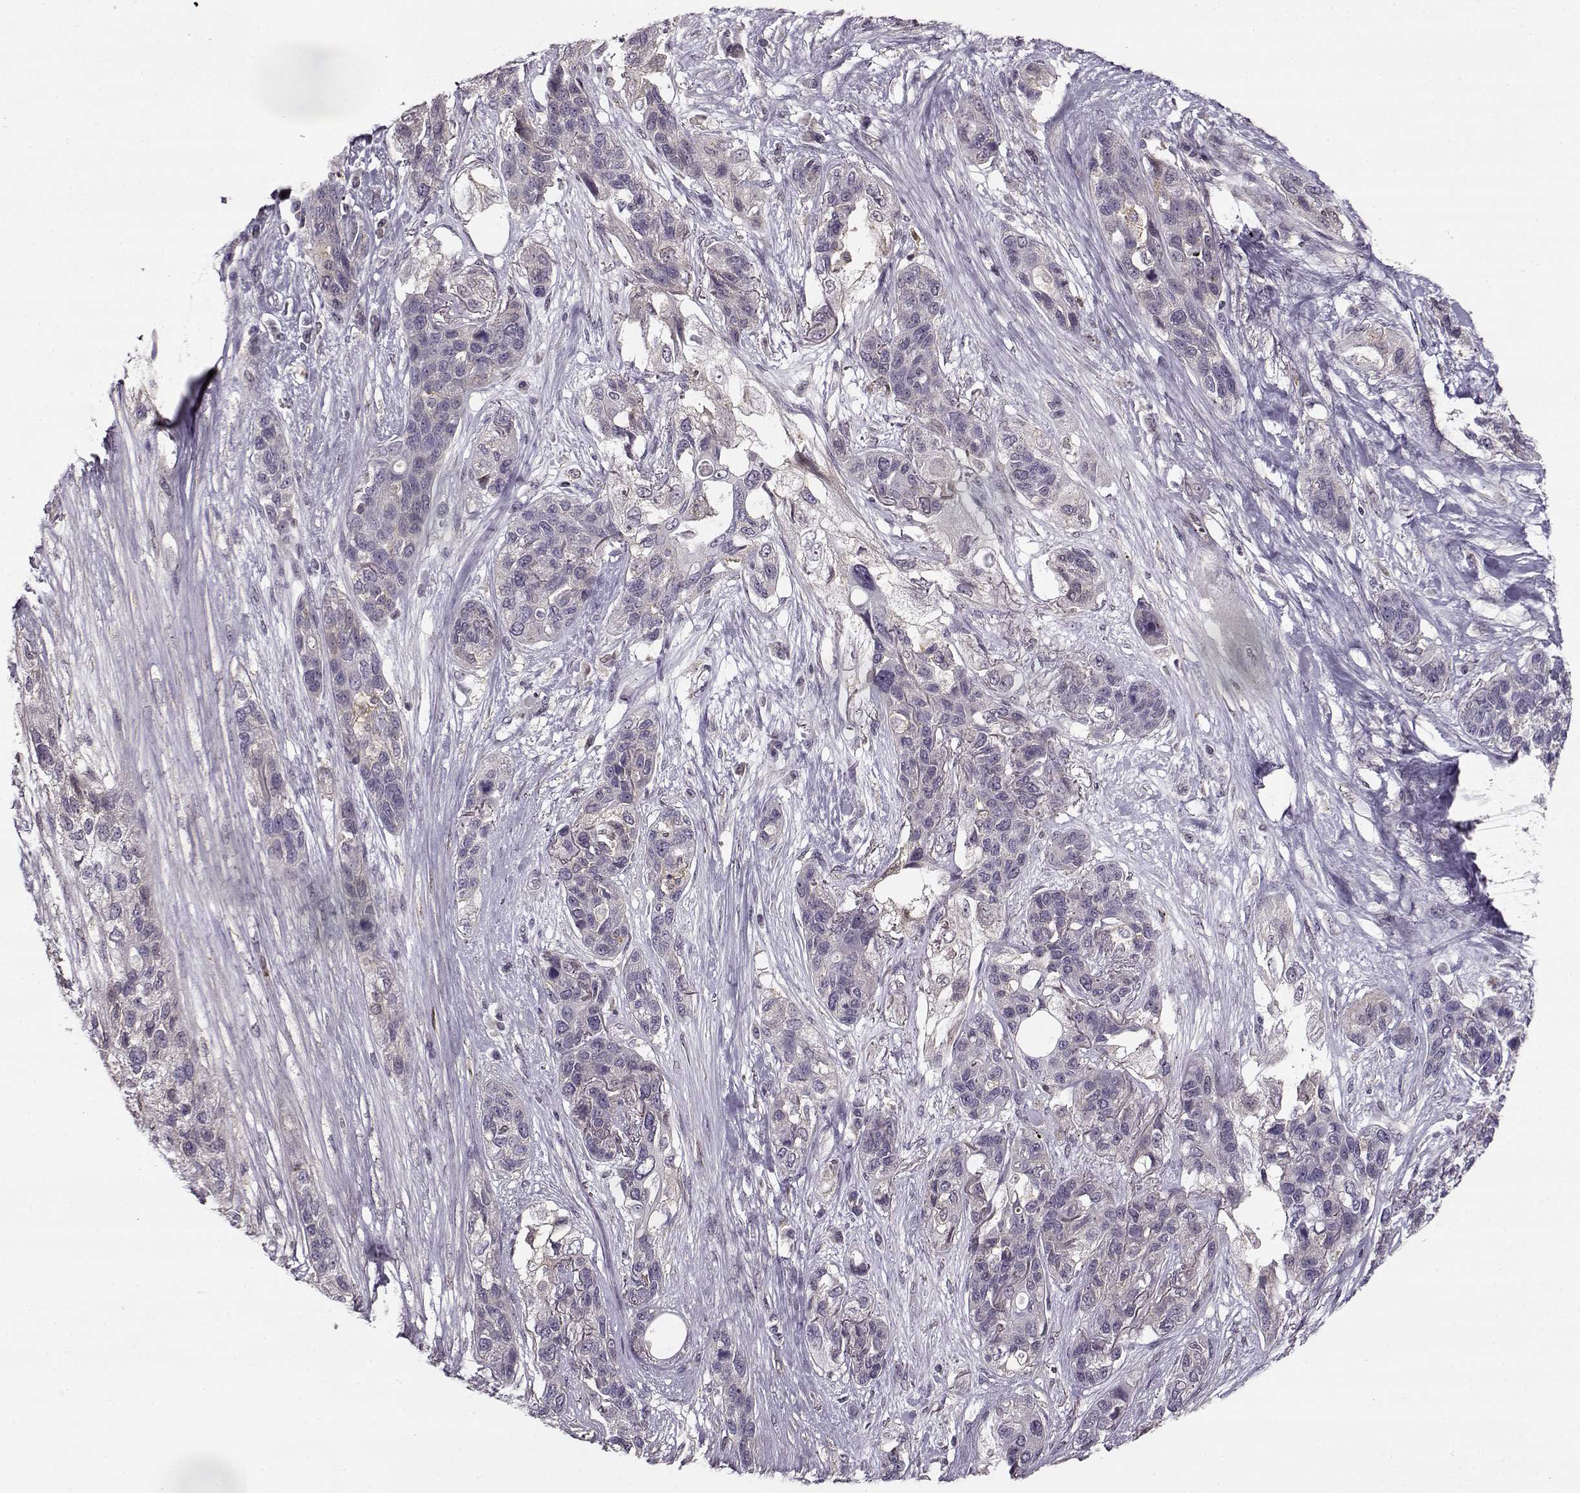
{"staining": {"intensity": "negative", "quantity": "none", "location": "none"}, "tissue": "lung cancer", "cell_type": "Tumor cells", "image_type": "cancer", "snomed": [{"axis": "morphology", "description": "Squamous cell carcinoma, NOS"}, {"axis": "topography", "description": "Lung"}], "caption": "Image shows no protein positivity in tumor cells of lung cancer tissue. (Brightfield microscopy of DAB (3,3'-diaminobenzidine) immunohistochemistry at high magnification).", "gene": "MFSD1", "patient": {"sex": "female", "age": 70}}